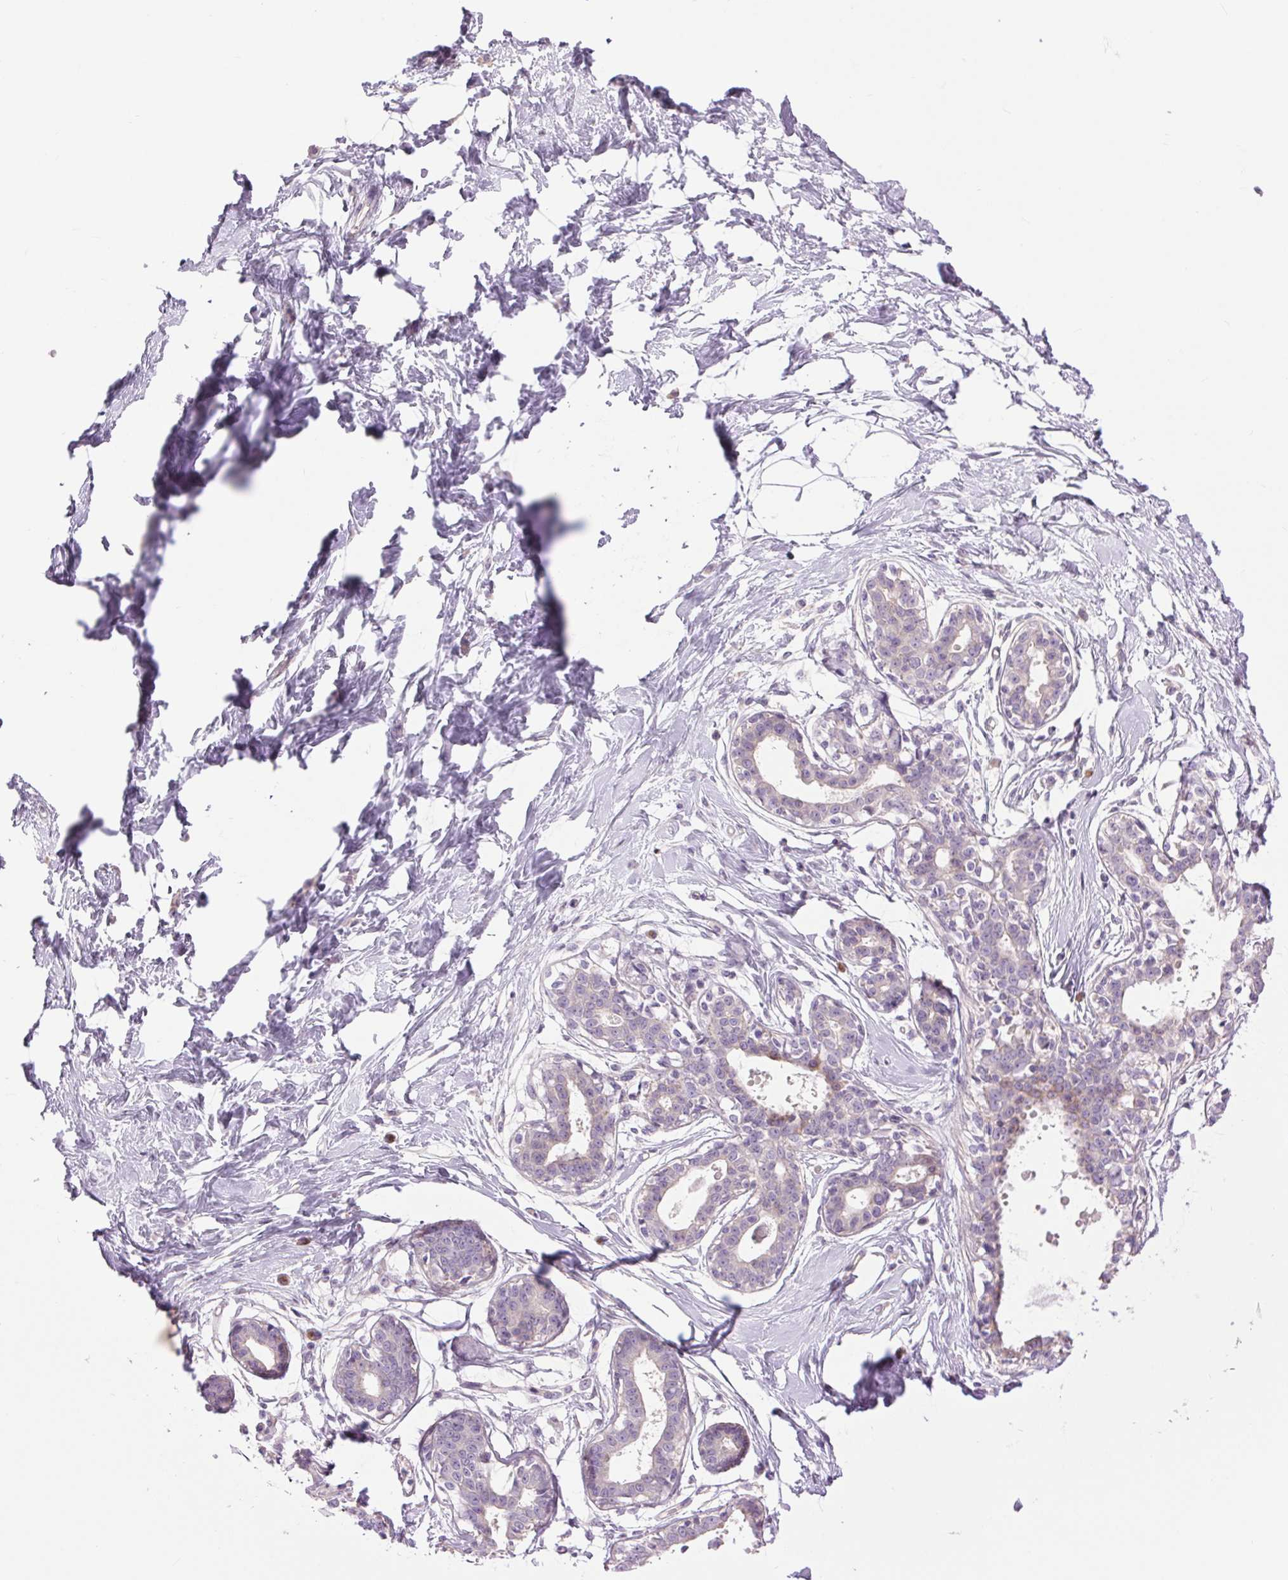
{"staining": {"intensity": "negative", "quantity": "none", "location": "none"}, "tissue": "breast", "cell_type": "Adipocytes", "image_type": "normal", "snomed": [{"axis": "morphology", "description": "Normal tissue, NOS"}, {"axis": "topography", "description": "Breast"}], "caption": "Unremarkable breast was stained to show a protein in brown. There is no significant staining in adipocytes. (DAB immunohistochemistry (IHC), high magnification).", "gene": "CTNNA3", "patient": {"sex": "female", "age": 45}}